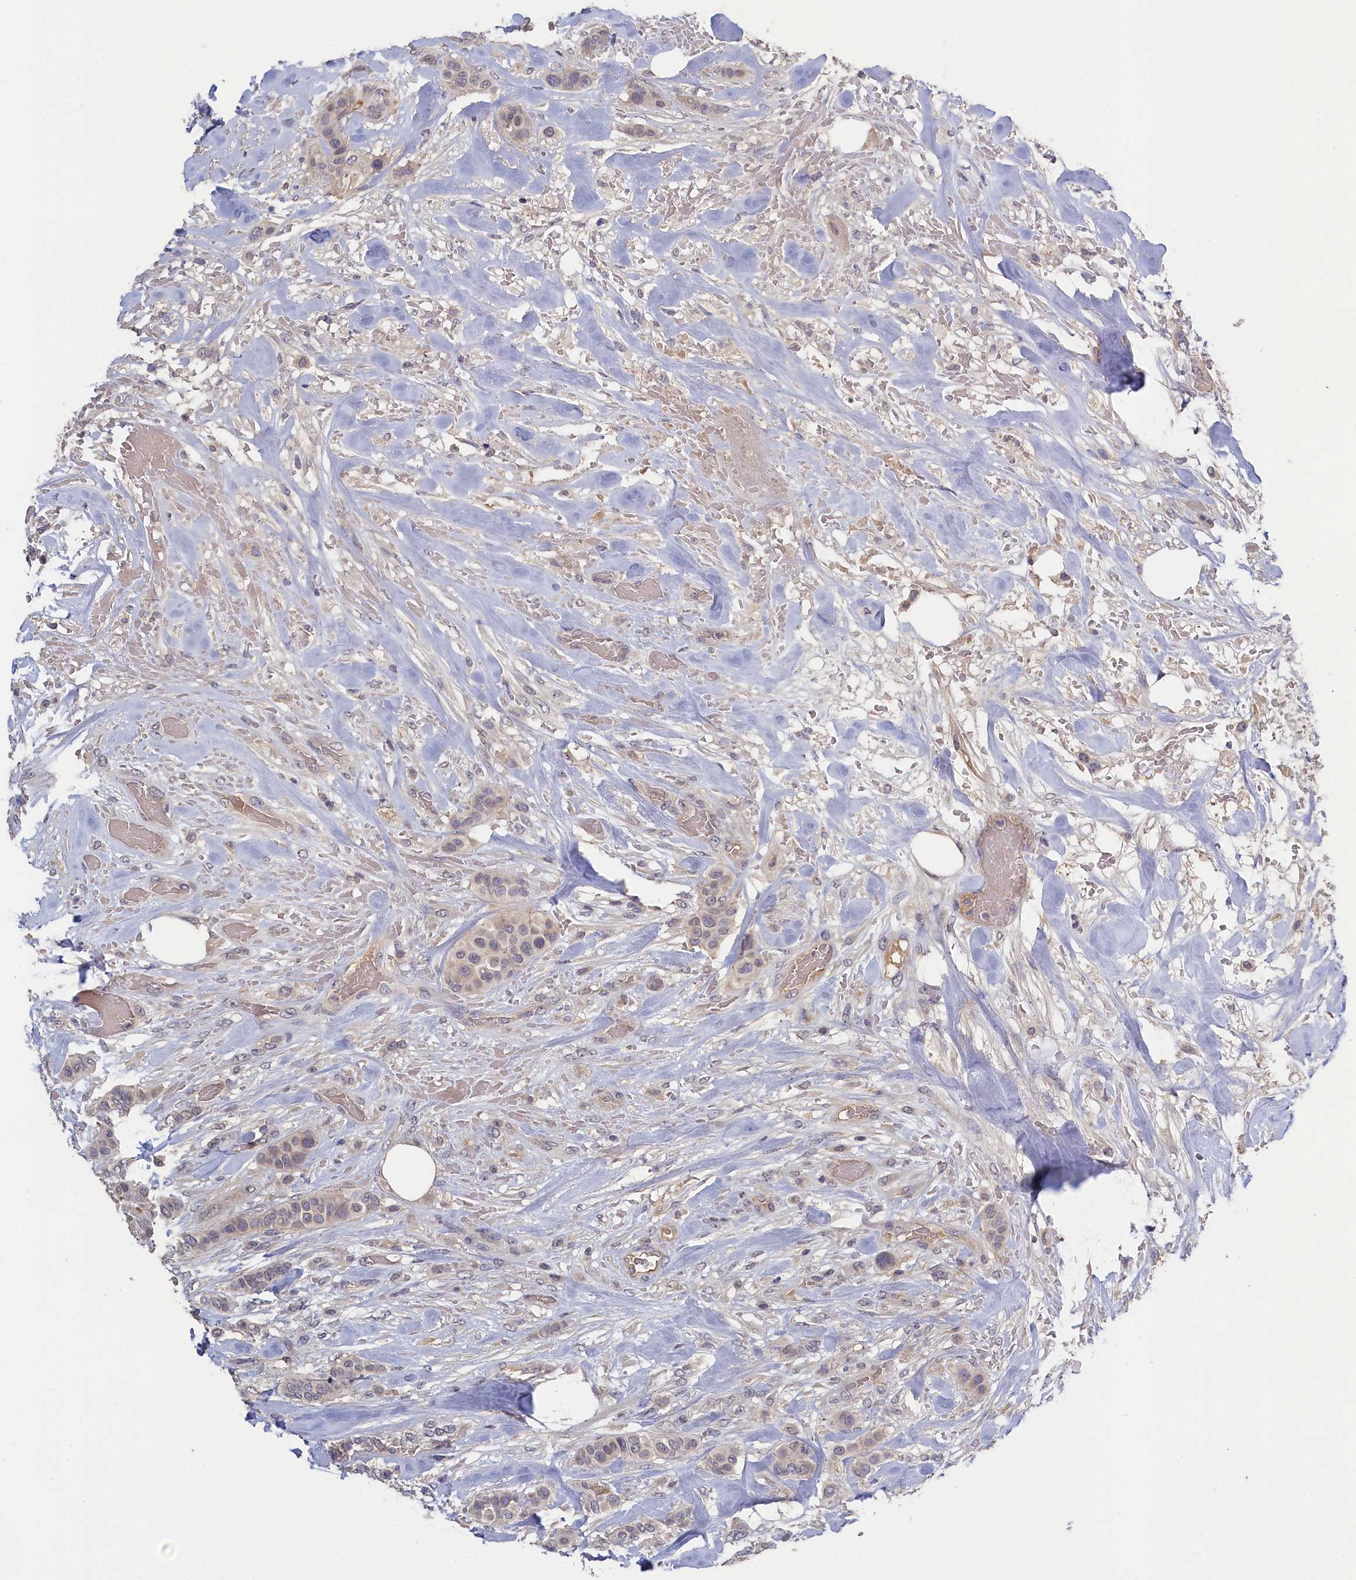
{"staining": {"intensity": "negative", "quantity": "none", "location": "none"}, "tissue": "breast cancer", "cell_type": "Tumor cells", "image_type": "cancer", "snomed": [{"axis": "morphology", "description": "Lobular carcinoma"}, {"axis": "topography", "description": "Breast"}], "caption": "This is an immunohistochemistry (IHC) micrograph of human lobular carcinoma (breast). There is no positivity in tumor cells.", "gene": "CELF5", "patient": {"sex": "female", "age": 51}}